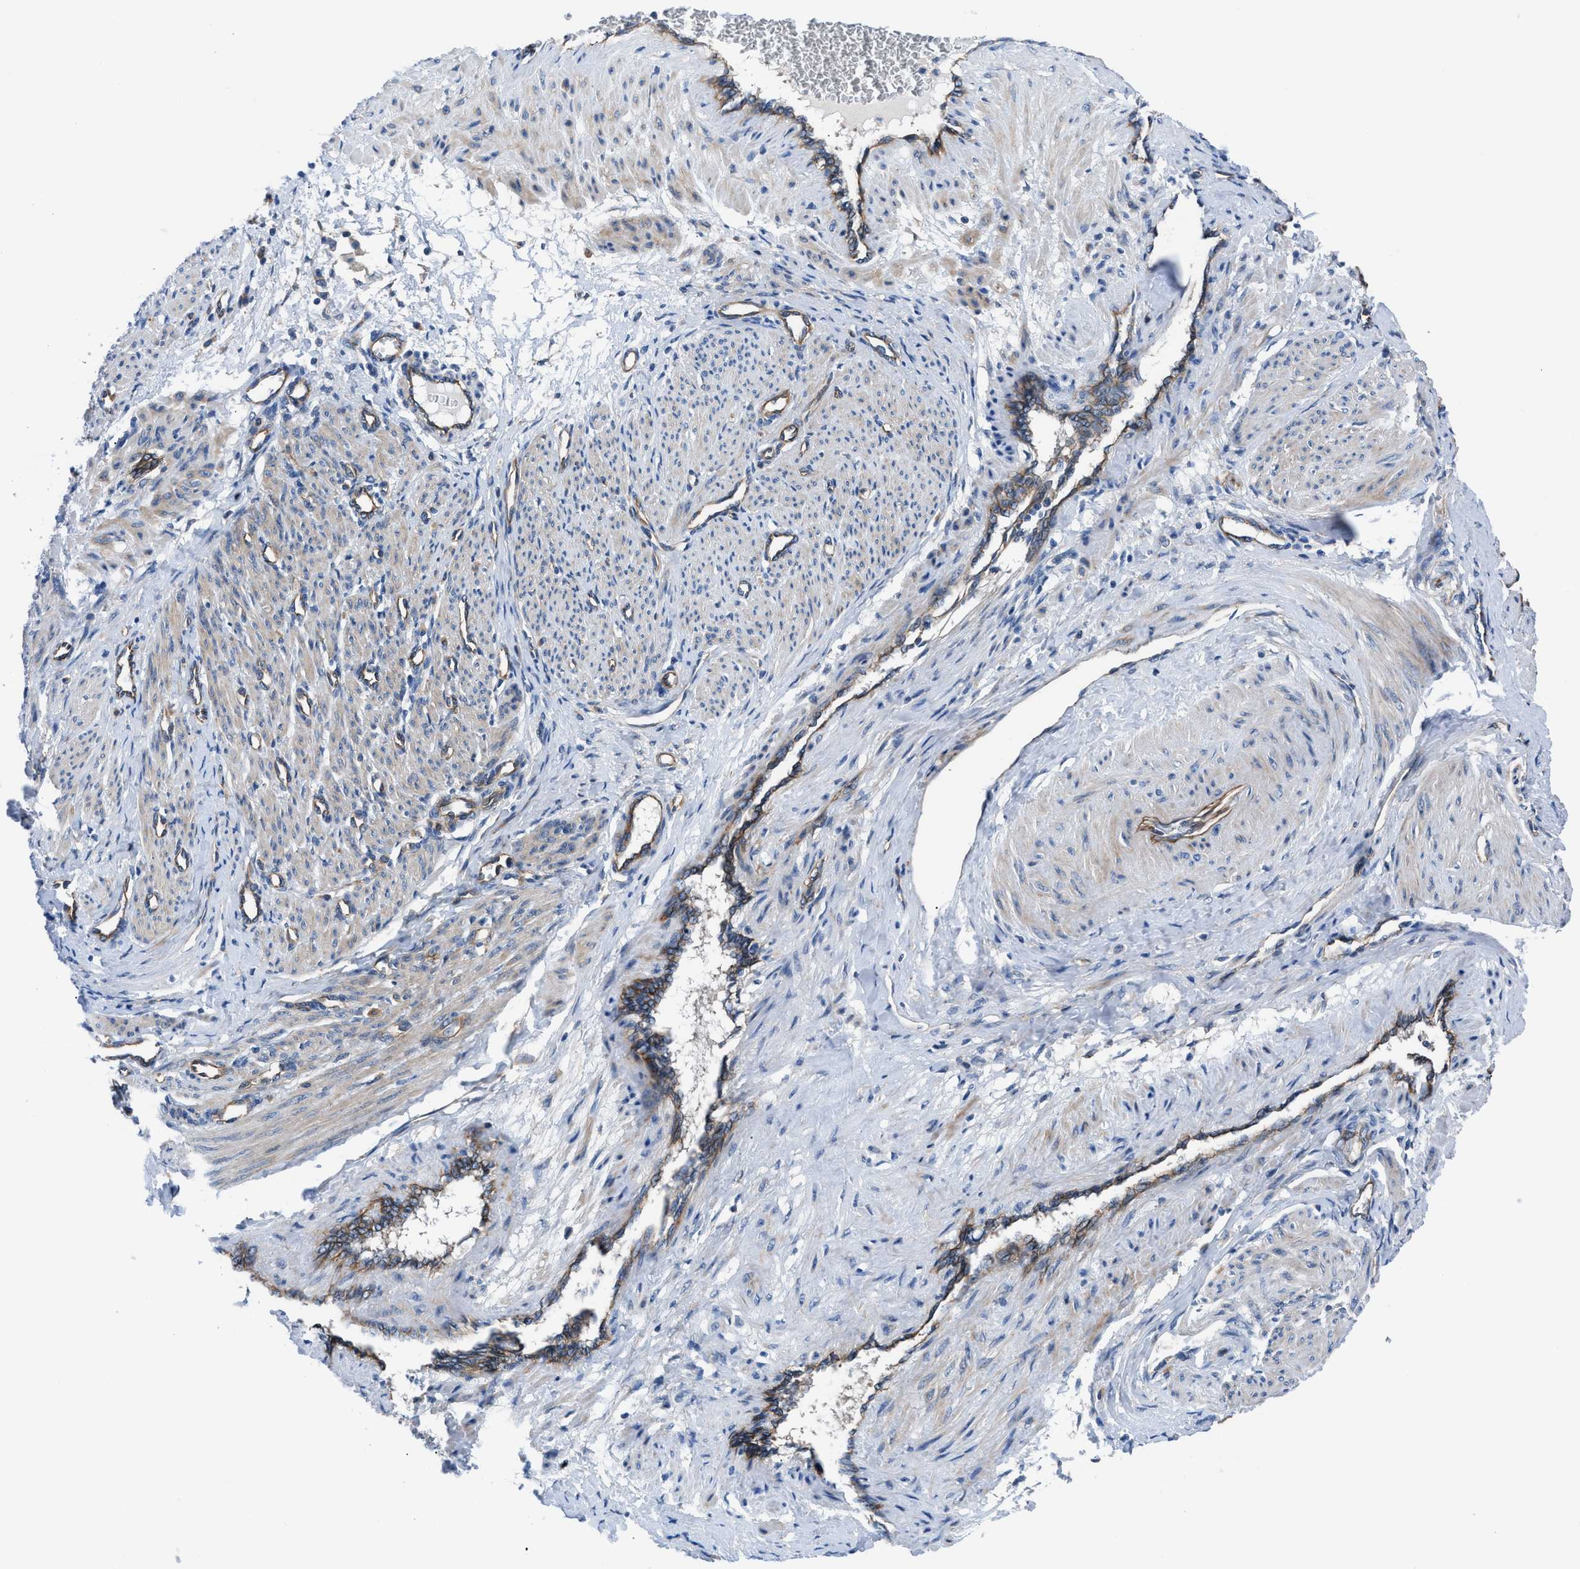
{"staining": {"intensity": "moderate", "quantity": "25%-75%", "location": "cytoplasmic/membranous"}, "tissue": "smooth muscle", "cell_type": "Smooth muscle cells", "image_type": "normal", "snomed": [{"axis": "morphology", "description": "Normal tissue, NOS"}, {"axis": "topography", "description": "Endometrium"}], "caption": "IHC (DAB (3,3'-diaminobenzidine)) staining of unremarkable smooth muscle exhibits moderate cytoplasmic/membranous protein positivity in about 25%-75% of smooth muscle cells.", "gene": "TRIP4", "patient": {"sex": "female", "age": 33}}